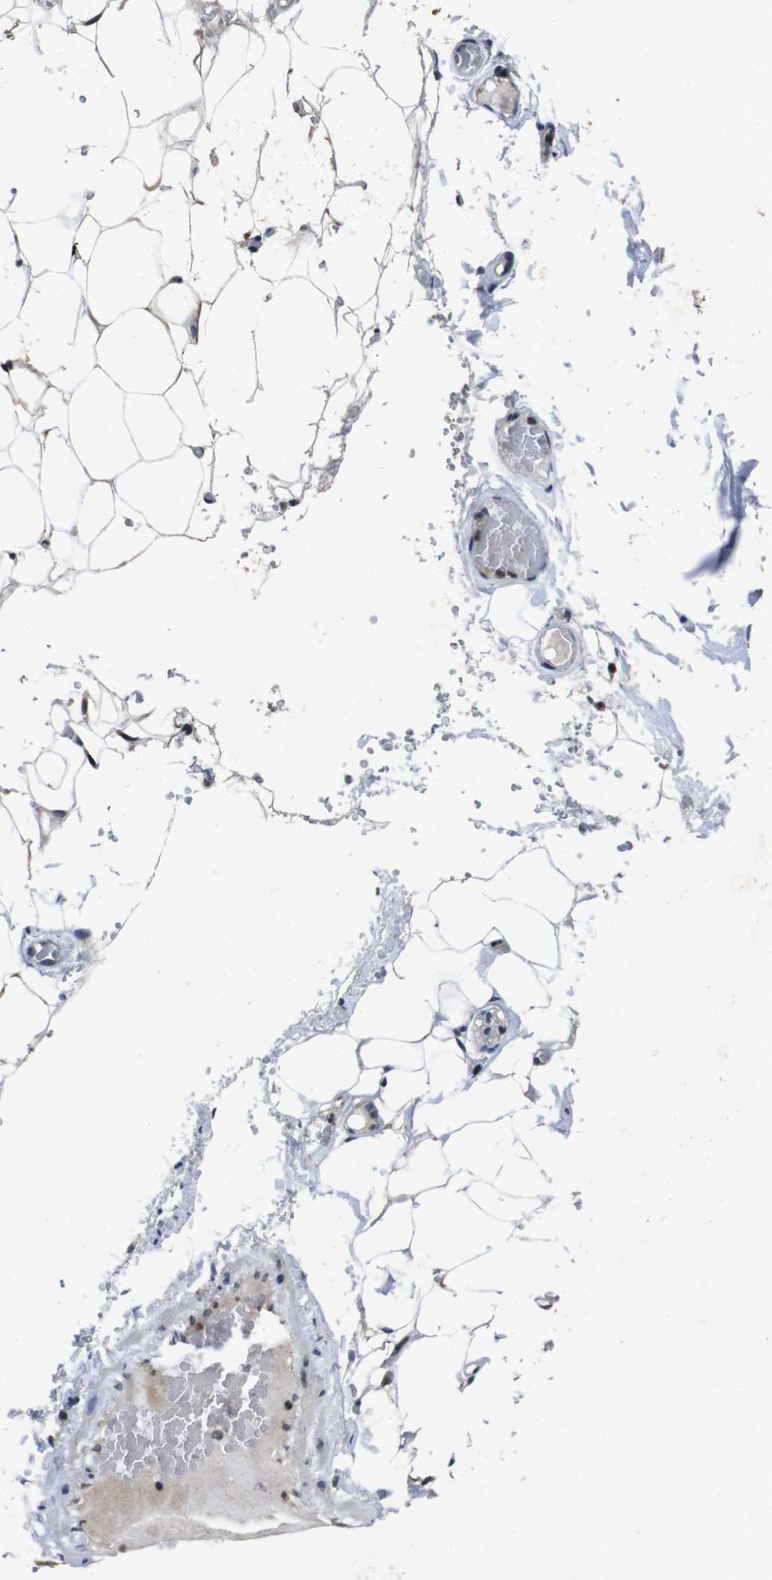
{"staining": {"intensity": "strong", "quantity": ">75%", "location": "nuclear"}, "tissue": "adipose tissue", "cell_type": "Adipocytes", "image_type": "normal", "snomed": [{"axis": "morphology", "description": "Normal tissue, NOS"}, {"axis": "topography", "description": "Peripheral nerve tissue"}], "caption": "Adipose tissue stained with DAB immunohistochemistry displays high levels of strong nuclear positivity in about >75% of adipocytes. (Brightfield microscopy of DAB IHC at high magnification).", "gene": "AKT3", "patient": {"sex": "male", "age": 70}}